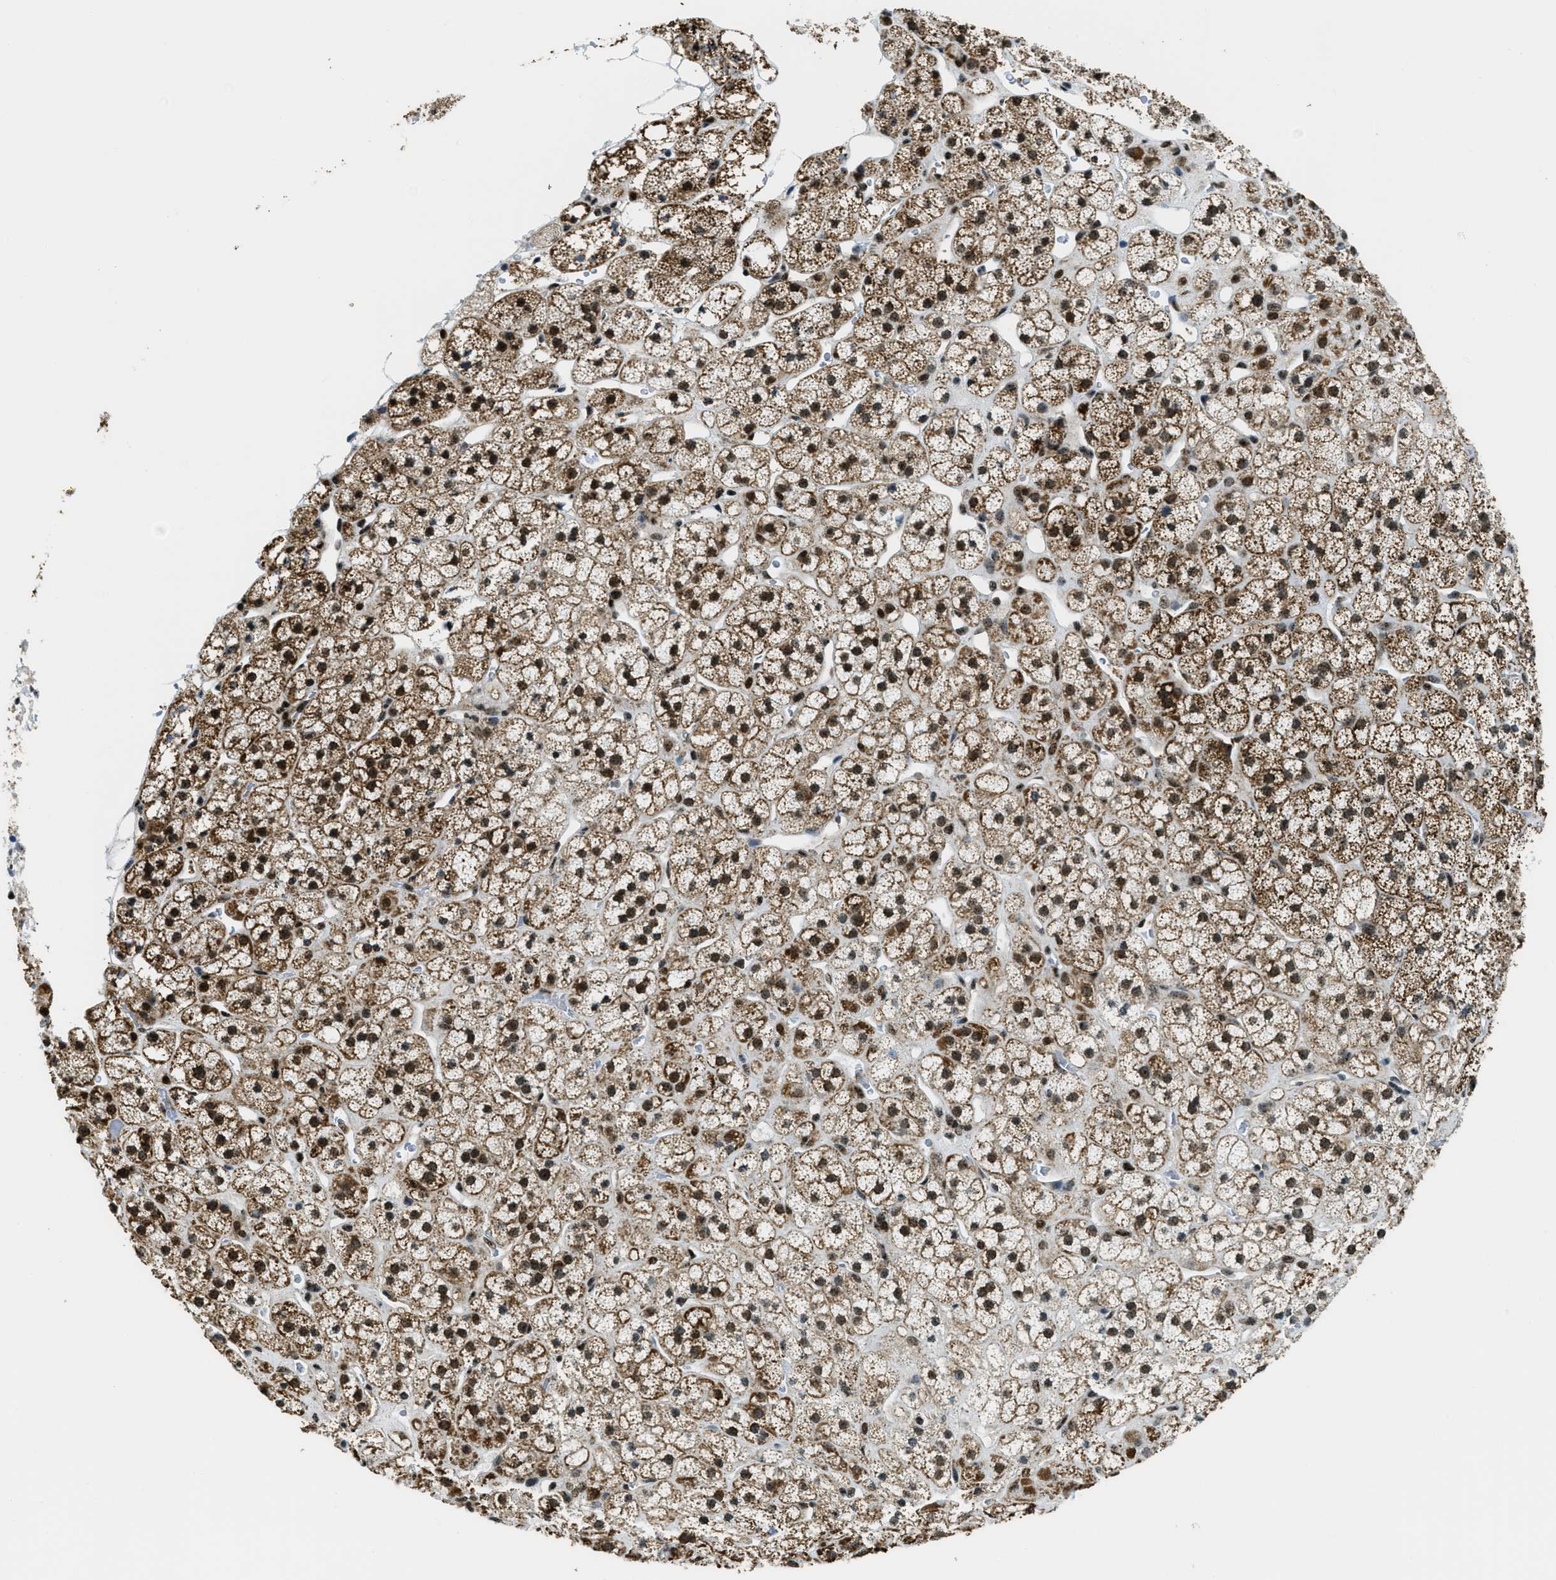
{"staining": {"intensity": "strong", "quantity": ">75%", "location": "cytoplasmic/membranous,nuclear"}, "tissue": "adrenal gland", "cell_type": "Glandular cells", "image_type": "normal", "snomed": [{"axis": "morphology", "description": "Normal tissue, NOS"}, {"axis": "topography", "description": "Adrenal gland"}], "caption": "The immunohistochemical stain labels strong cytoplasmic/membranous,nuclear expression in glandular cells of benign adrenal gland.", "gene": "SP100", "patient": {"sex": "male", "age": 56}}